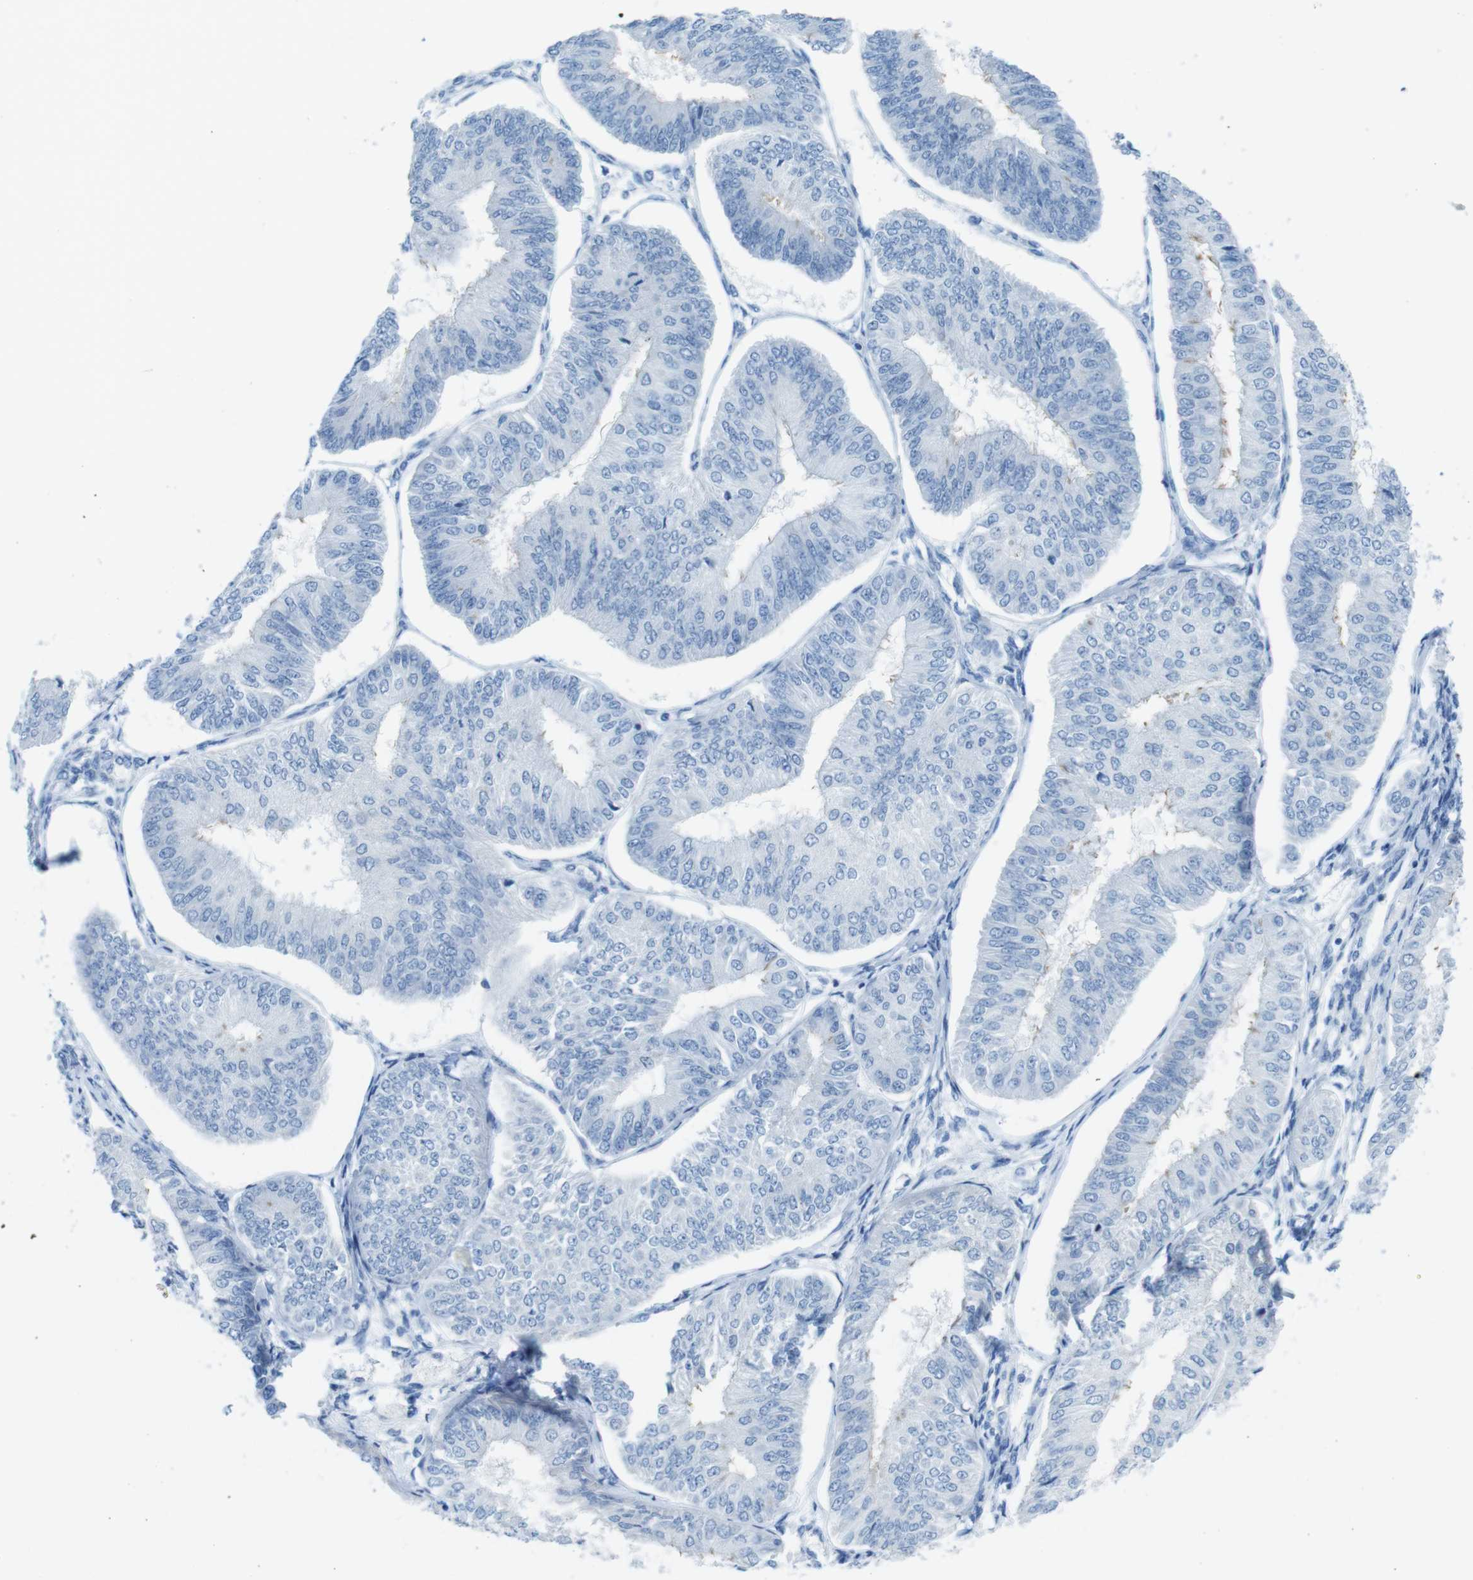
{"staining": {"intensity": "negative", "quantity": "none", "location": "none"}, "tissue": "endometrial cancer", "cell_type": "Tumor cells", "image_type": "cancer", "snomed": [{"axis": "morphology", "description": "Adenocarcinoma, NOS"}, {"axis": "topography", "description": "Endometrium"}], "caption": "This is an IHC histopathology image of human adenocarcinoma (endometrial). There is no expression in tumor cells.", "gene": "GAP43", "patient": {"sex": "female", "age": 58}}